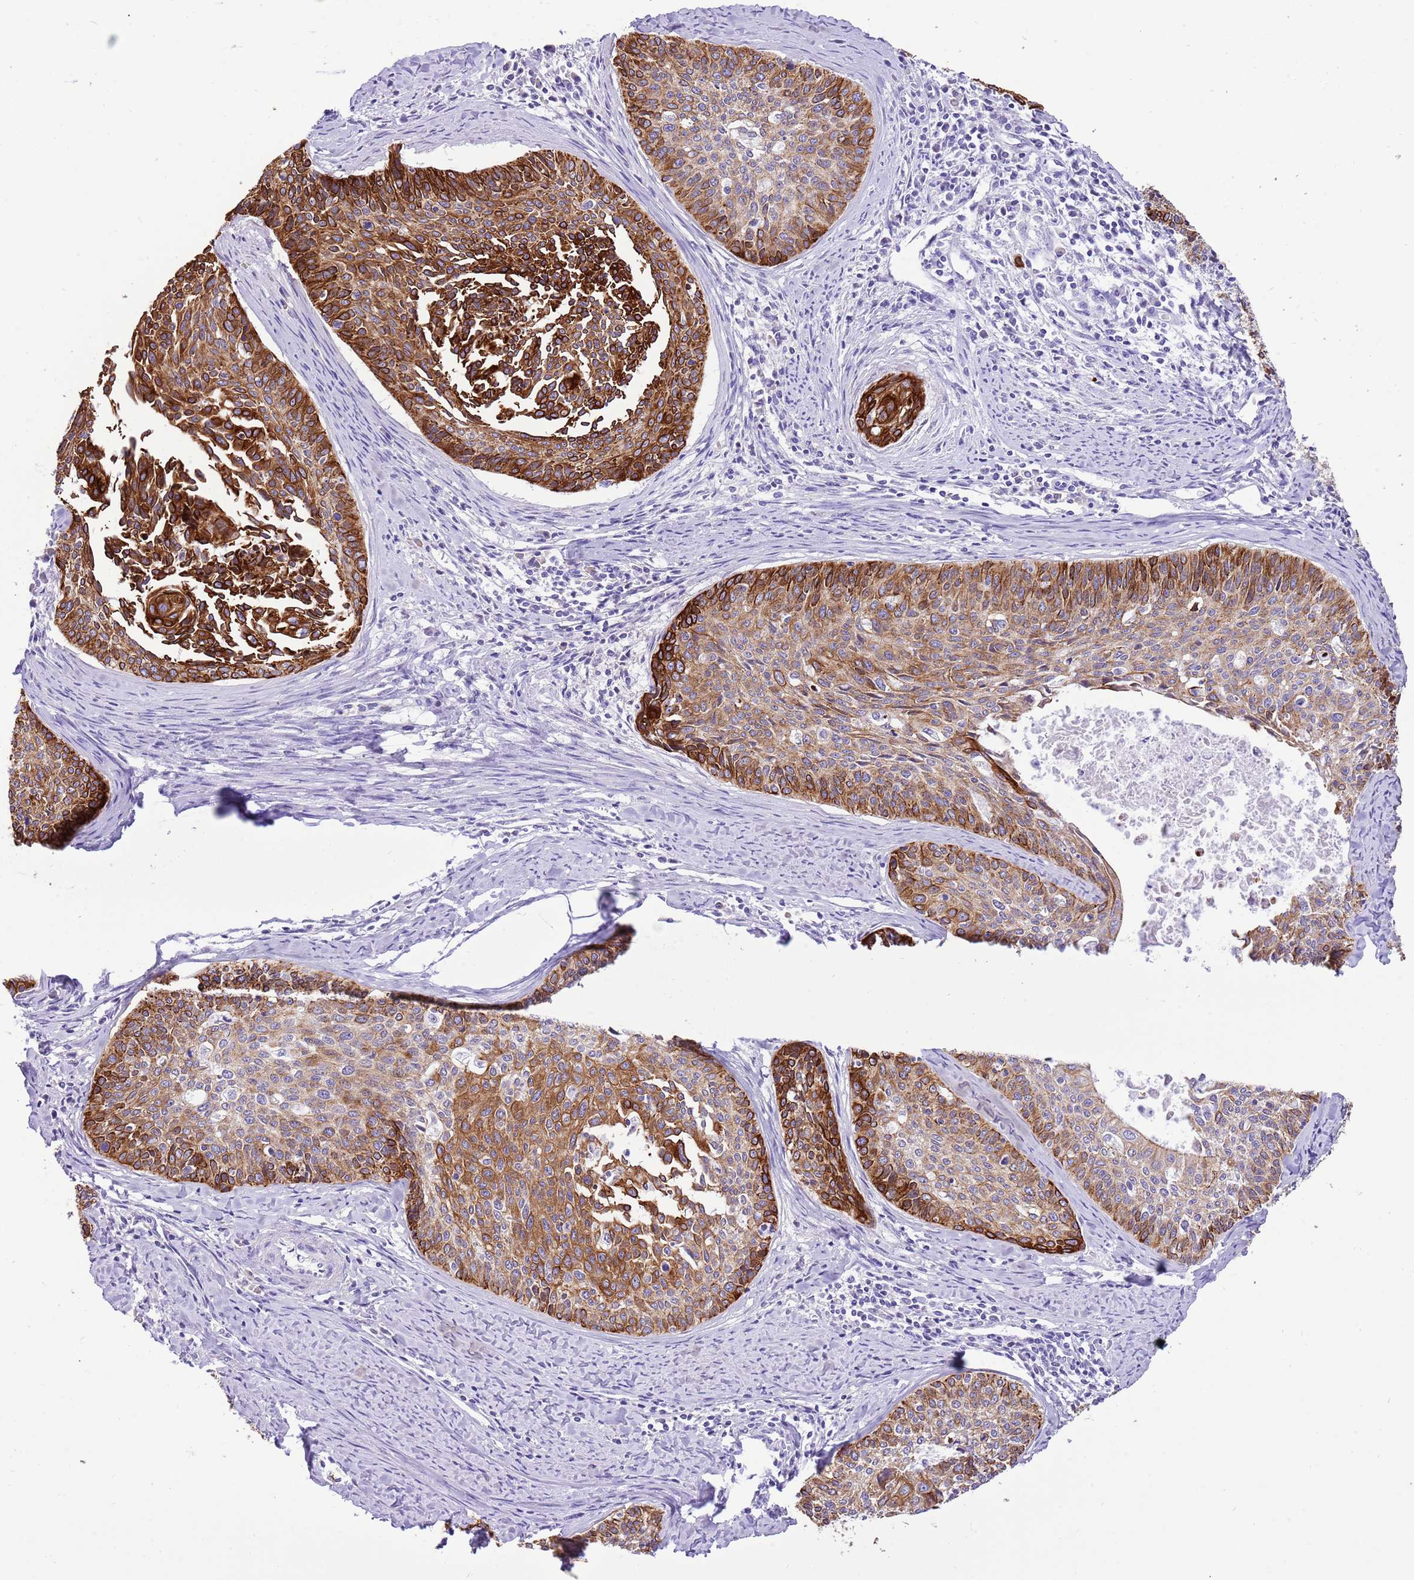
{"staining": {"intensity": "strong", "quantity": ">75%", "location": "cytoplasmic/membranous"}, "tissue": "cervical cancer", "cell_type": "Tumor cells", "image_type": "cancer", "snomed": [{"axis": "morphology", "description": "Squamous cell carcinoma, NOS"}, {"axis": "topography", "description": "Cervix"}], "caption": "There is high levels of strong cytoplasmic/membranous positivity in tumor cells of squamous cell carcinoma (cervical), as demonstrated by immunohistochemical staining (brown color).", "gene": "R3HDM4", "patient": {"sex": "female", "age": 55}}